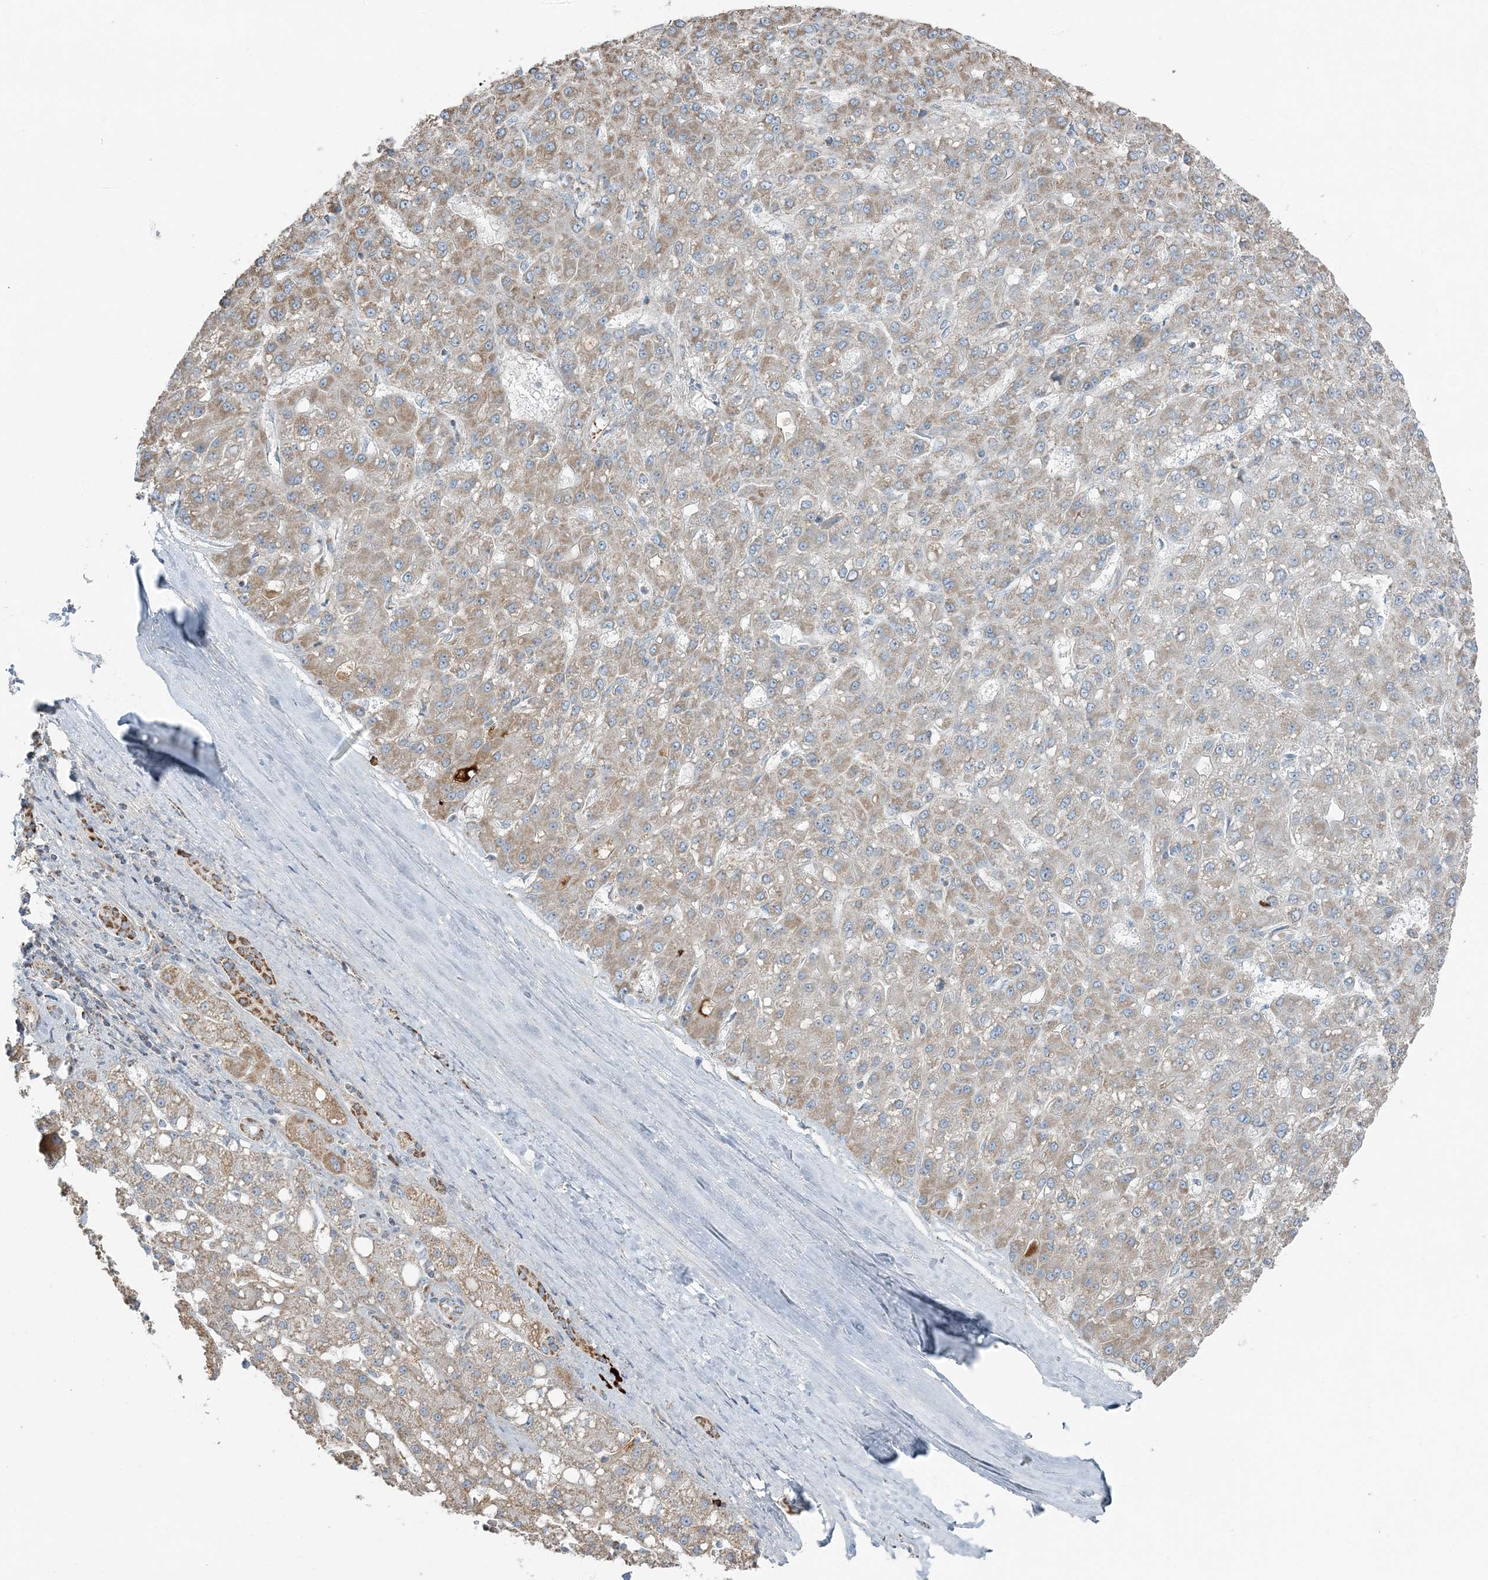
{"staining": {"intensity": "weak", "quantity": ">75%", "location": "cytoplasmic/membranous"}, "tissue": "liver cancer", "cell_type": "Tumor cells", "image_type": "cancer", "snomed": [{"axis": "morphology", "description": "Carcinoma, Hepatocellular, NOS"}, {"axis": "topography", "description": "Liver"}], "caption": "The photomicrograph displays a brown stain indicating the presence of a protein in the cytoplasmic/membranous of tumor cells in hepatocellular carcinoma (liver).", "gene": "SLC22A16", "patient": {"sex": "male", "age": 67}}